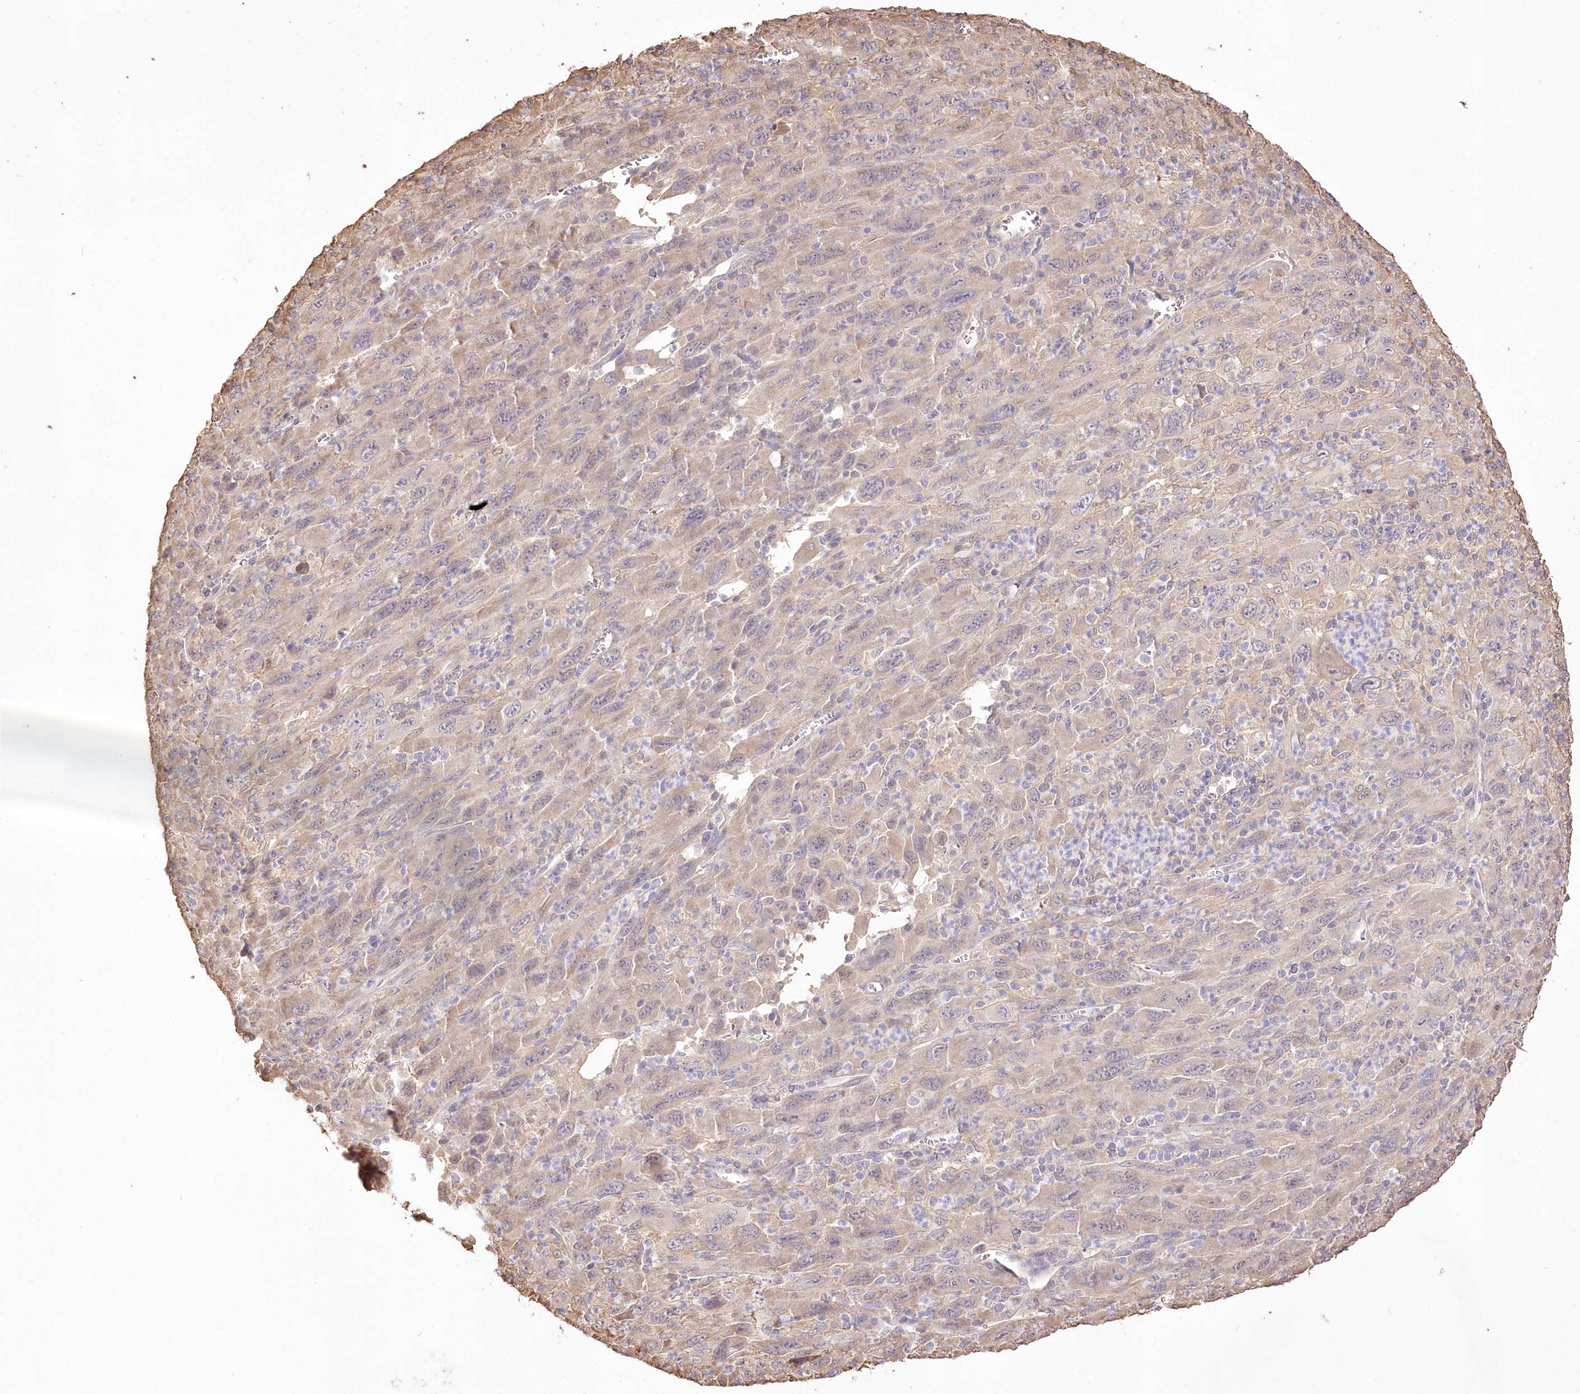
{"staining": {"intensity": "negative", "quantity": "none", "location": "none"}, "tissue": "melanoma", "cell_type": "Tumor cells", "image_type": "cancer", "snomed": [{"axis": "morphology", "description": "Malignant melanoma, Metastatic site"}, {"axis": "topography", "description": "Skin"}], "caption": "Immunohistochemistry photomicrograph of neoplastic tissue: human malignant melanoma (metastatic site) stained with DAB (3,3'-diaminobenzidine) displays no significant protein expression in tumor cells.", "gene": "R3HDM2", "patient": {"sex": "female", "age": 56}}